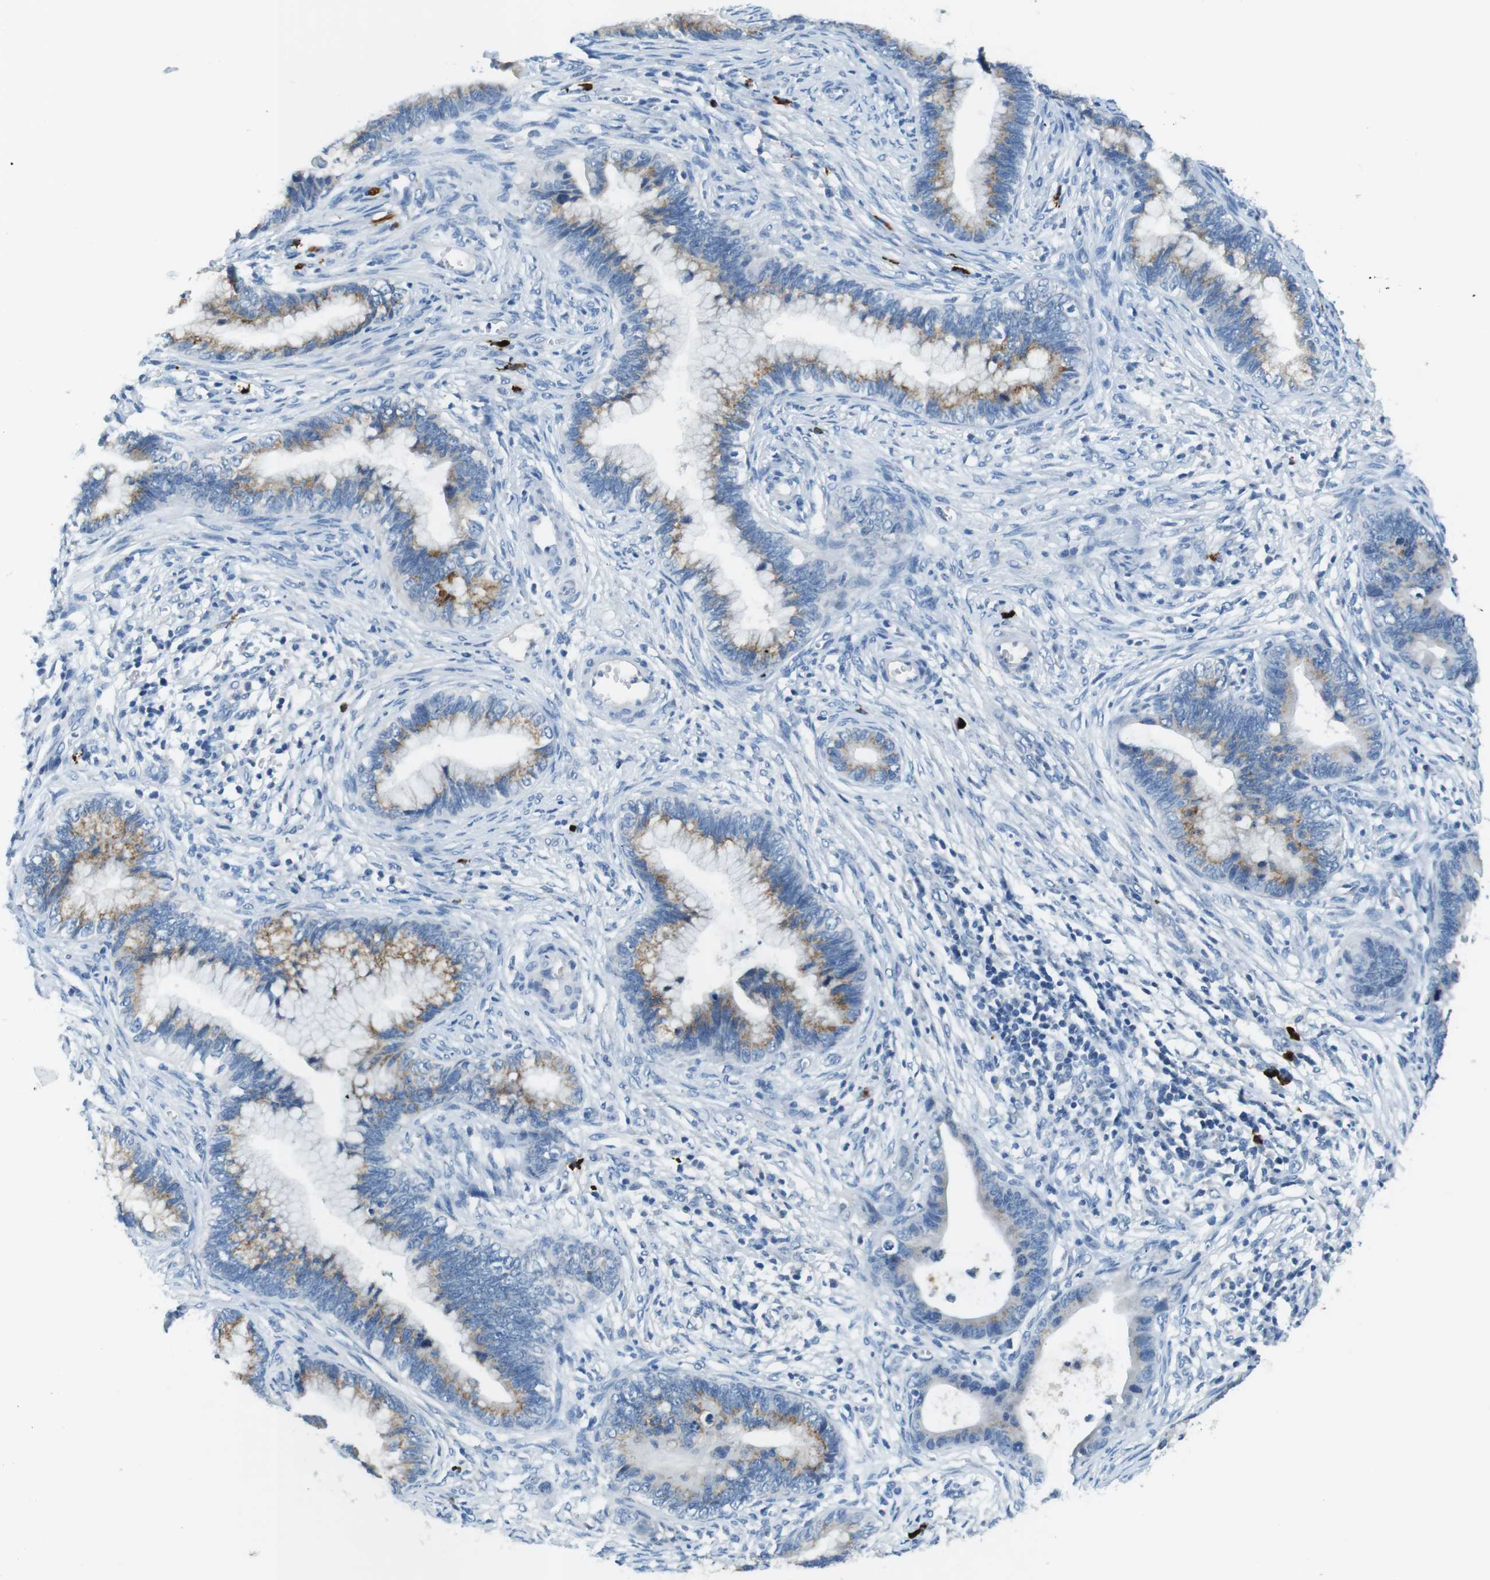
{"staining": {"intensity": "weak", "quantity": "25%-75%", "location": "cytoplasmic/membranous"}, "tissue": "cervical cancer", "cell_type": "Tumor cells", "image_type": "cancer", "snomed": [{"axis": "morphology", "description": "Adenocarcinoma, NOS"}, {"axis": "topography", "description": "Cervix"}], "caption": "Protein analysis of cervical cancer (adenocarcinoma) tissue shows weak cytoplasmic/membranous positivity in approximately 25%-75% of tumor cells.", "gene": "SLC35A3", "patient": {"sex": "female", "age": 44}}